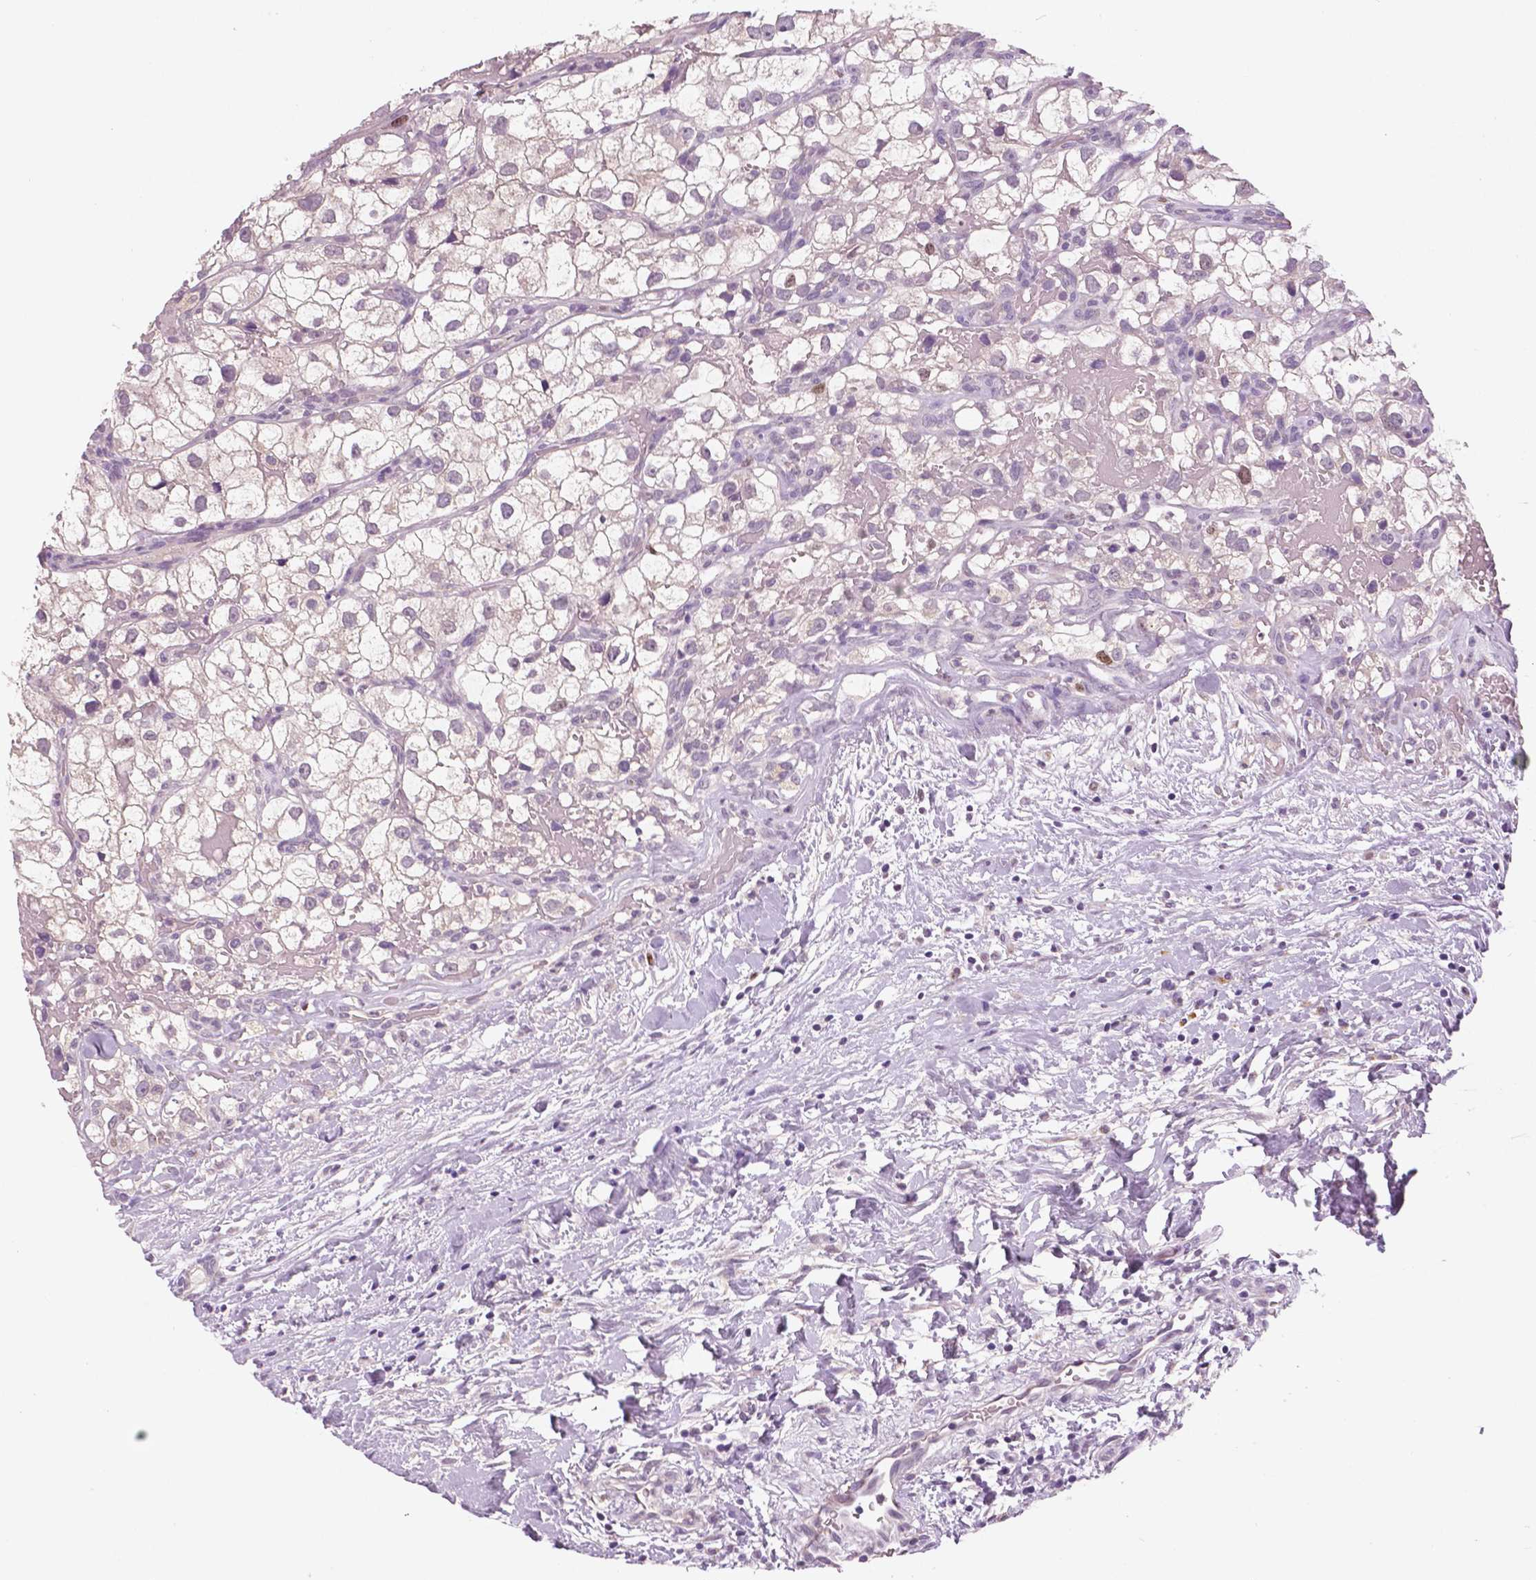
{"staining": {"intensity": "moderate", "quantity": "<25%", "location": "nuclear"}, "tissue": "renal cancer", "cell_type": "Tumor cells", "image_type": "cancer", "snomed": [{"axis": "morphology", "description": "Adenocarcinoma, NOS"}, {"axis": "topography", "description": "Kidney"}], "caption": "A high-resolution image shows immunohistochemistry staining of renal cancer (adenocarcinoma), which reveals moderate nuclear staining in approximately <25% of tumor cells. (DAB IHC with brightfield microscopy, high magnification).", "gene": "MKI67", "patient": {"sex": "male", "age": 59}}